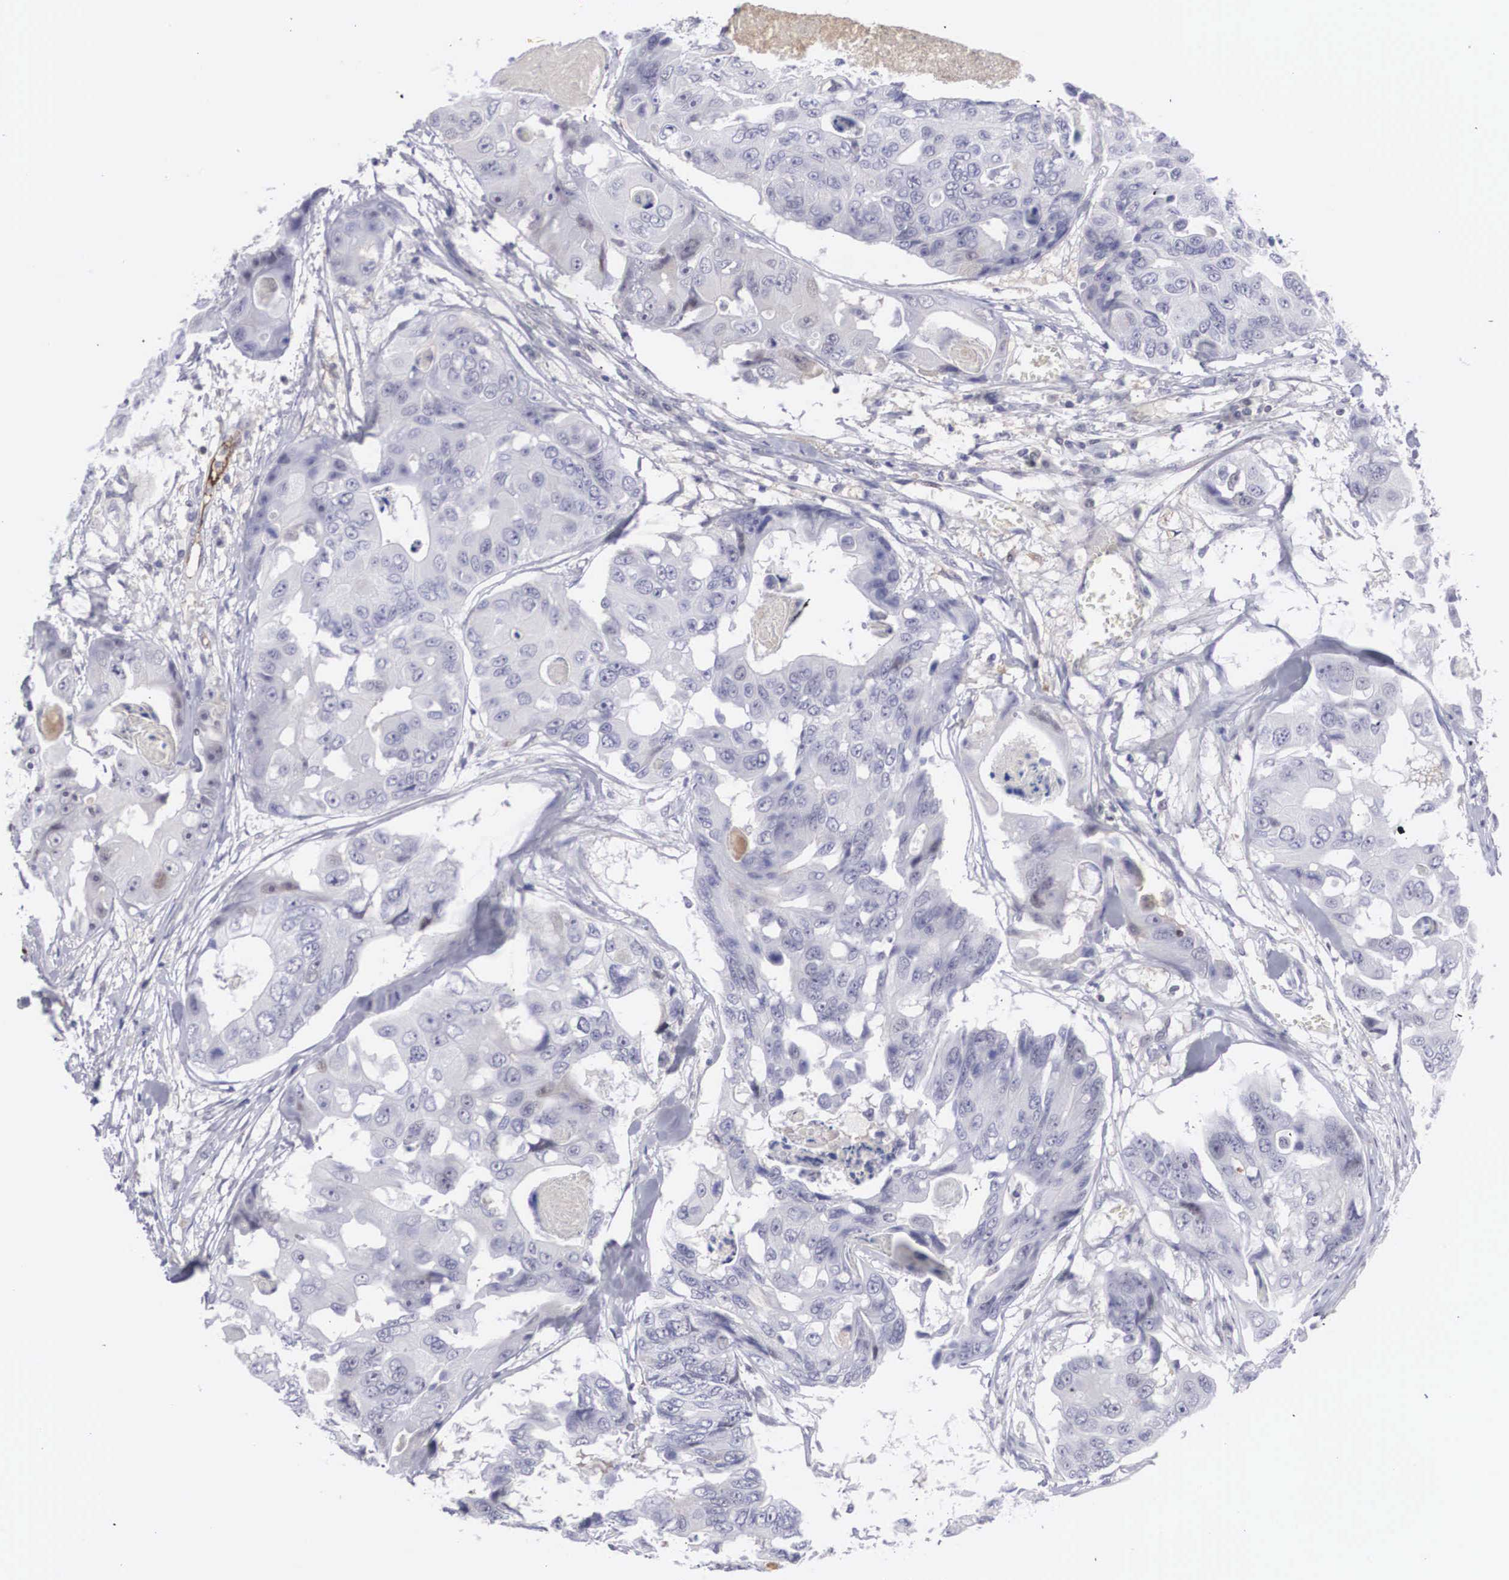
{"staining": {"intensity": "weak", "quantity": "<25%", "location": "cytoplasmic/membranous,nuclear"}, "tissue": "colorectal cancer", "cell_type": "Tumor cells", "image_type": "cancer", "snomed": [{"axis": "morphology", "description": "Adenocarcinoma, NOS"}, {"axis": "topography", "description": "Colon"}], "caption": "High magnification brightfield microscopy of colorectal cancer (adenocarcinoma) stained with DAB (3,3'-diaminobenzidine) (brown) and counterstained with hematoxylin (blue): tumor cells show no significant positivity. (DAB IHC, high magnification).", "gene": "RBPJ", "patient": {"sex": "female", "age": 86}}